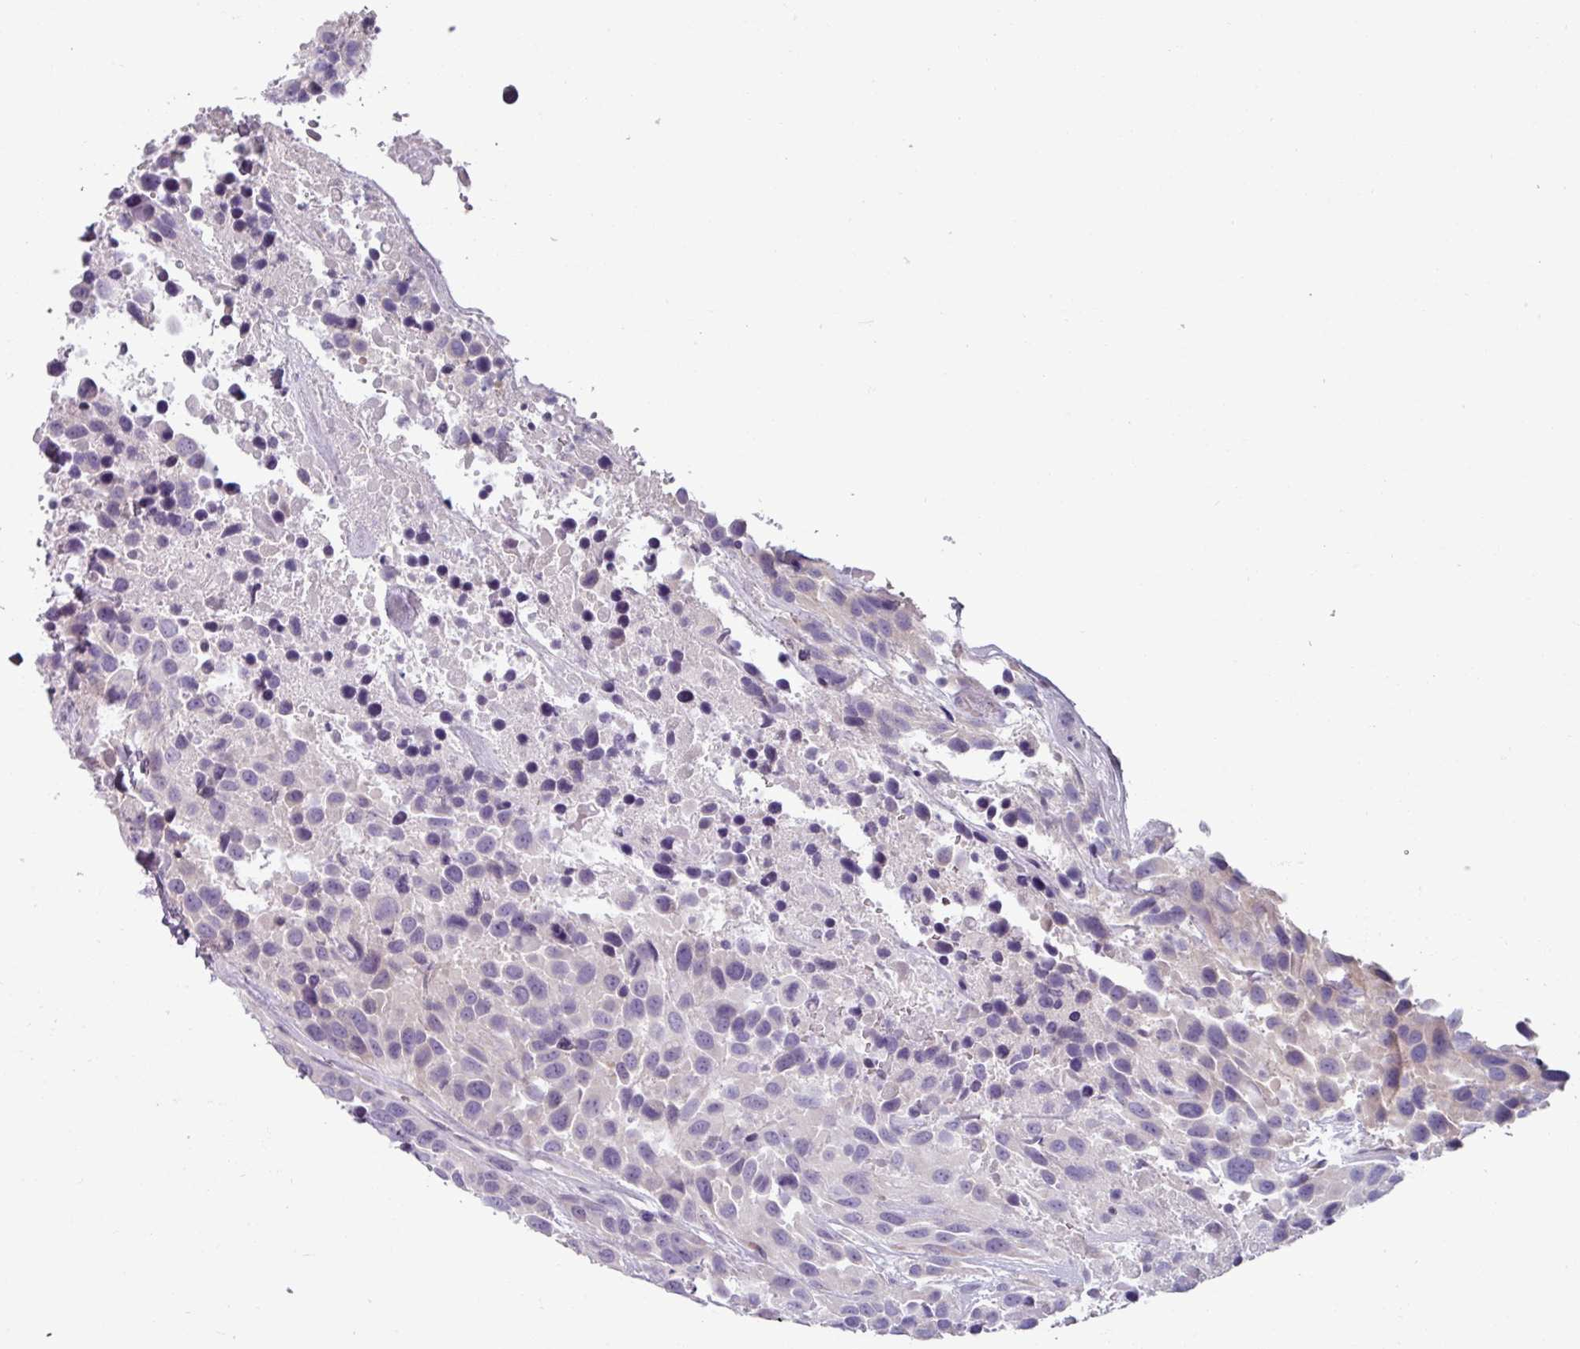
{"staining": {"intensity": "negative", "quantity": "none", "location": "none"}, "tissue": "urothelial cancer", "cell_type": "Tumor cells", "image_type": "cancer", "snomed": [{"axis": "morphology", "description": "Urothelial carcinoma, High grade"}, {"axis": "topography", "description": "Urinary bladder"}], "caption": "Immunohistochemistry (IHC) image of human urothelial cancer stained for a protein (brown), which shows no expression in tumor cells. Brightfield microscopy of immunohistochemistry stained with DAB (3,3'-diaminobenzidine) (brown) and hematoxylin (blue), captured at high magnification.", "gene": "SMIM11", "patient": {"sex": "female", "age": 70}}